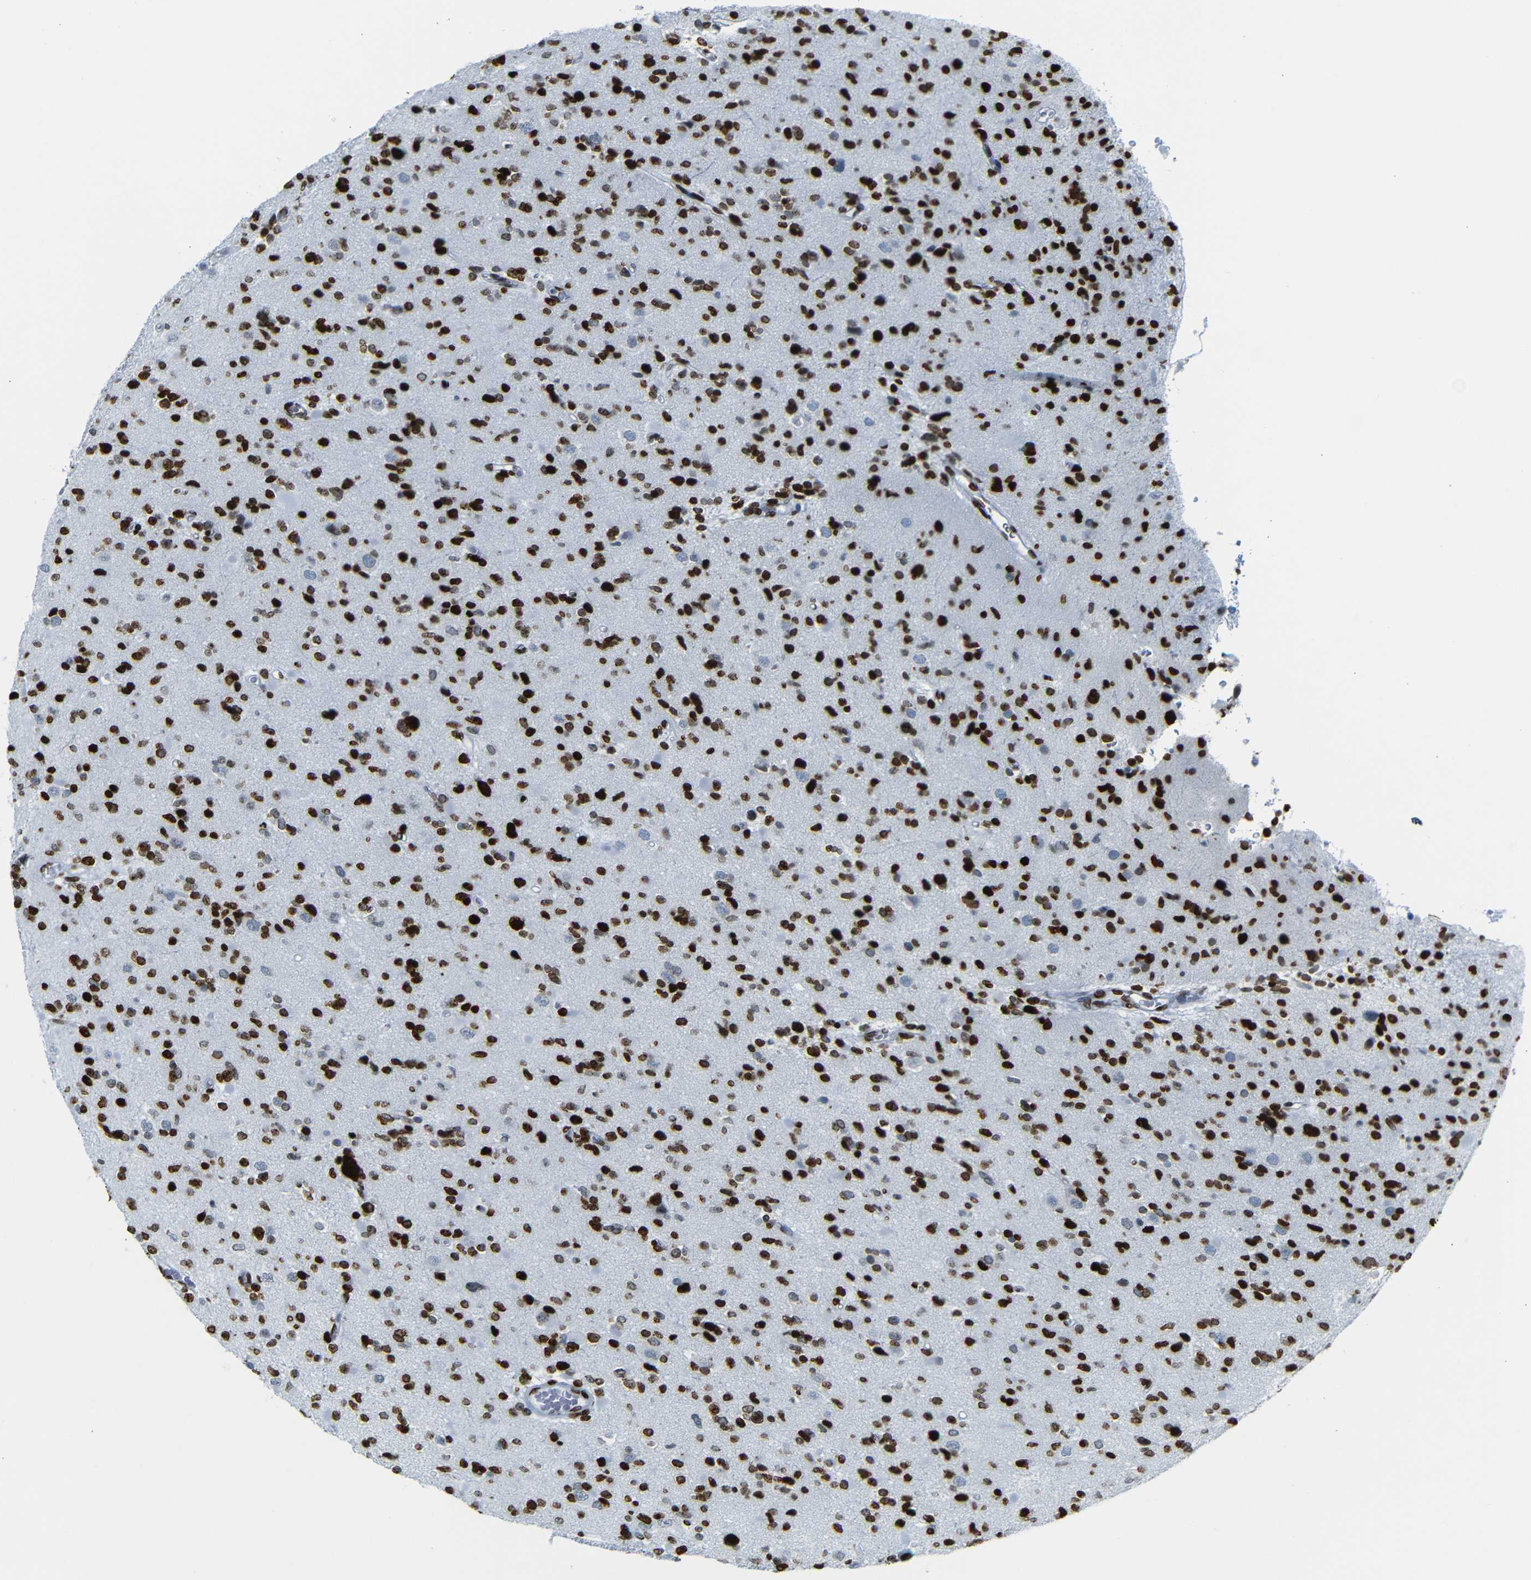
{"staining": {"intensity": "strong", "quantity": ">75%", "location": "nuclear"}, "tissue": "glioma", "cell_type": "Tumor cells", "image_type": "cancer", "snomed": [{"axis": "morphology", "description": "Glioma, malignant, Low grade"}, {"axis": "topography", "description": "Brain"}], "caption": "Immunohistochemical staining of human malignant glioma (low-grade) shows high levels of strong nuclear expression in about >75% of tumor cells. The staining was performed using DAB (3,3'-diaminobenzidine) to visualize the protein expression in brown, while the nuclei were stained in blue with hematoxylin (Magnification: 20x).", "gene": "NPIPB15", "patient": {"sex": "female", "age": 22}}